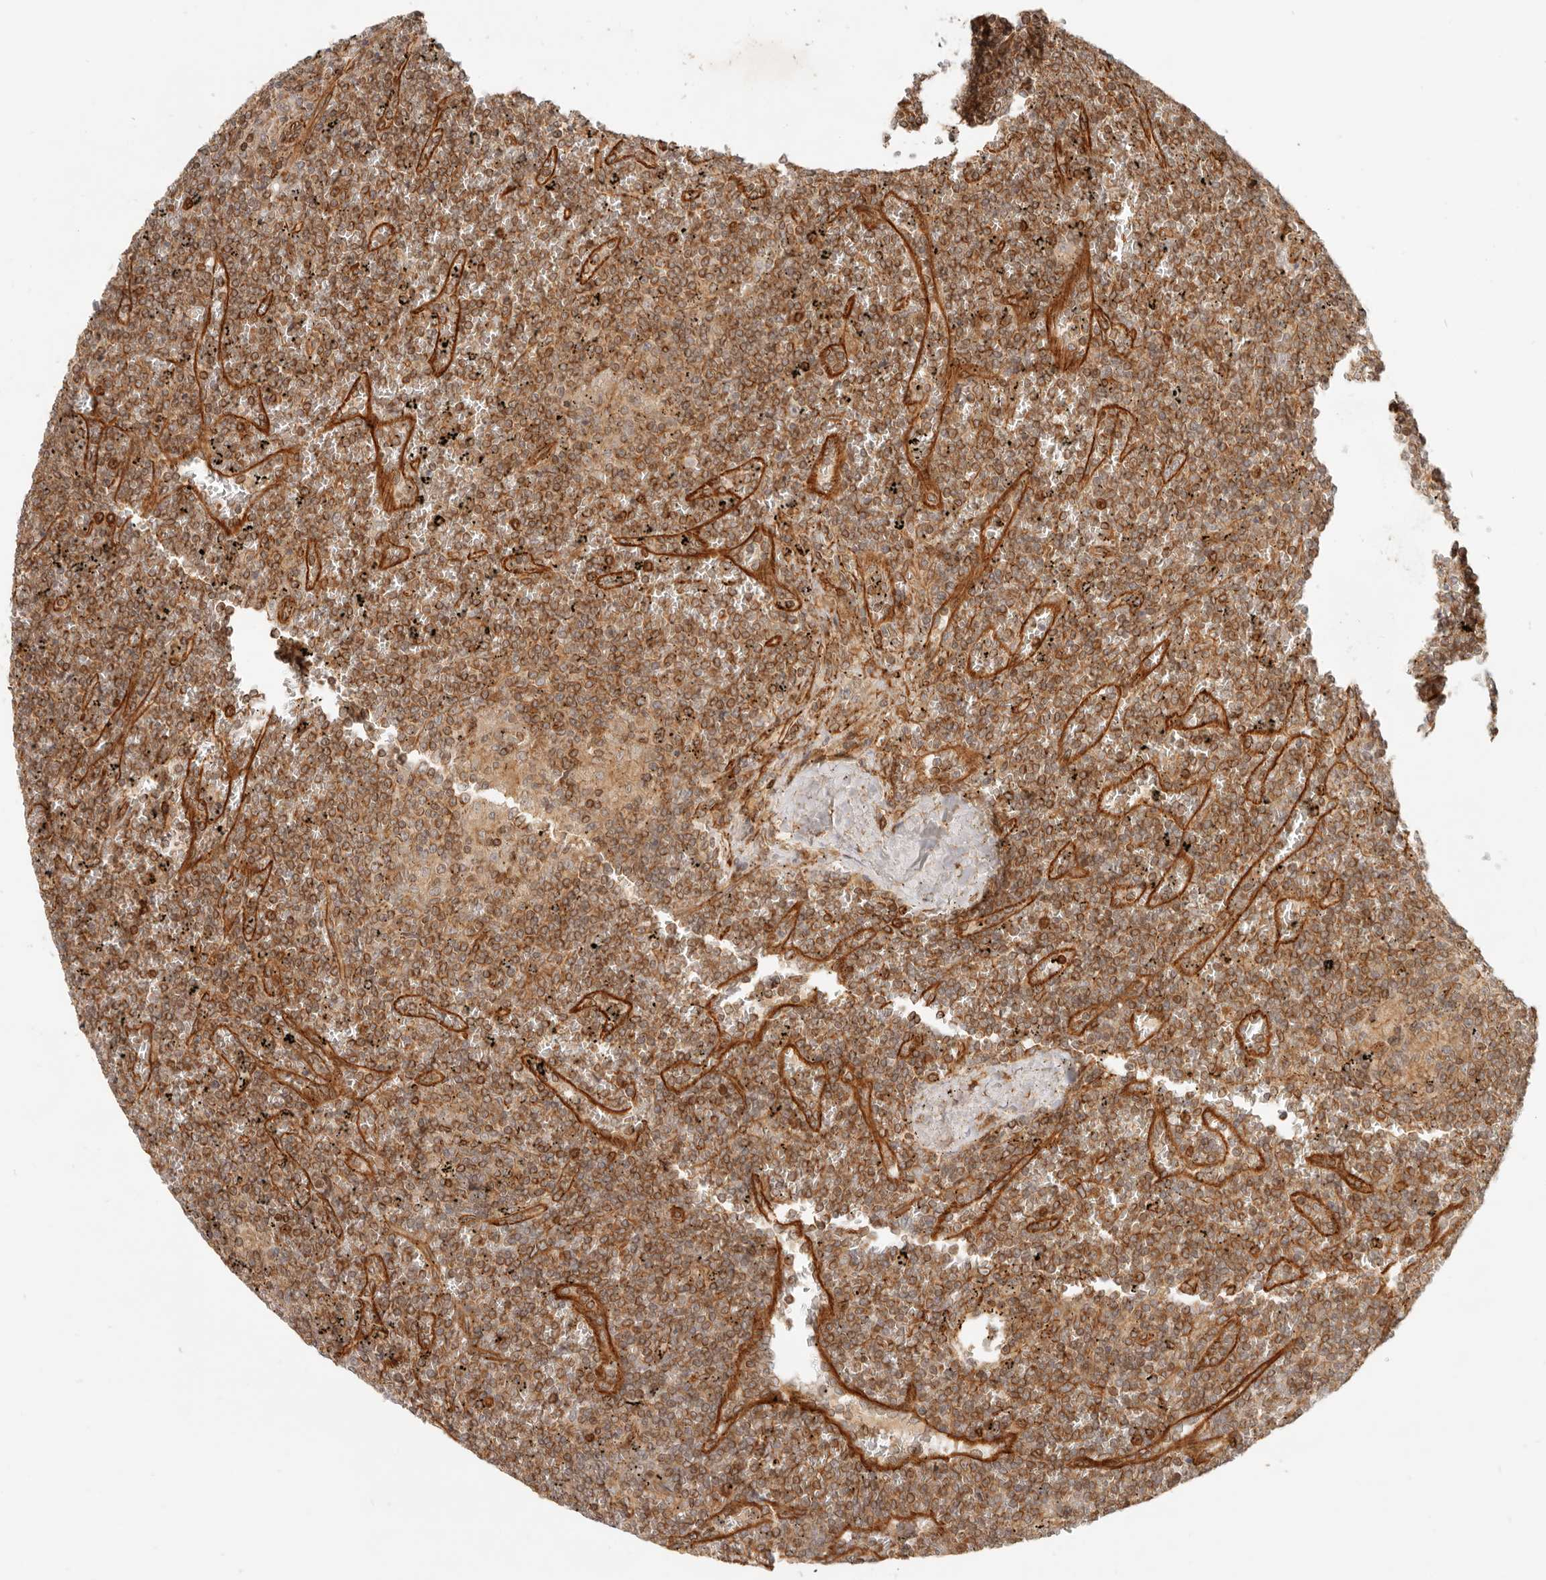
{"staining": {"intensity": "moderate", "quantity": ">75%", "location": "cytoplasmic/membranous"}, "tissue": "lymphoma", "cell_type": "Tumor cells", "image_type": "cancer", "snomed": [{"axis": "morphology", "description": "Malignant lymphoma, non-Hodgkin's type, Low grade"}, {"axis": "topography", "description": "Spleen"}], "caption": "High-magnification brightfield microscopy of malignant lymphoma, non-Hodgkin's type (low-grade) stained with DAB (brown) and counterstained with hematoxylin (blue). tumor cells exhibit moderate cytoplasmic/membranous expression is appreciated in about>75% of cells.", "gene": "UFSP1", "patient": {"sex": "female", "age": 19}}